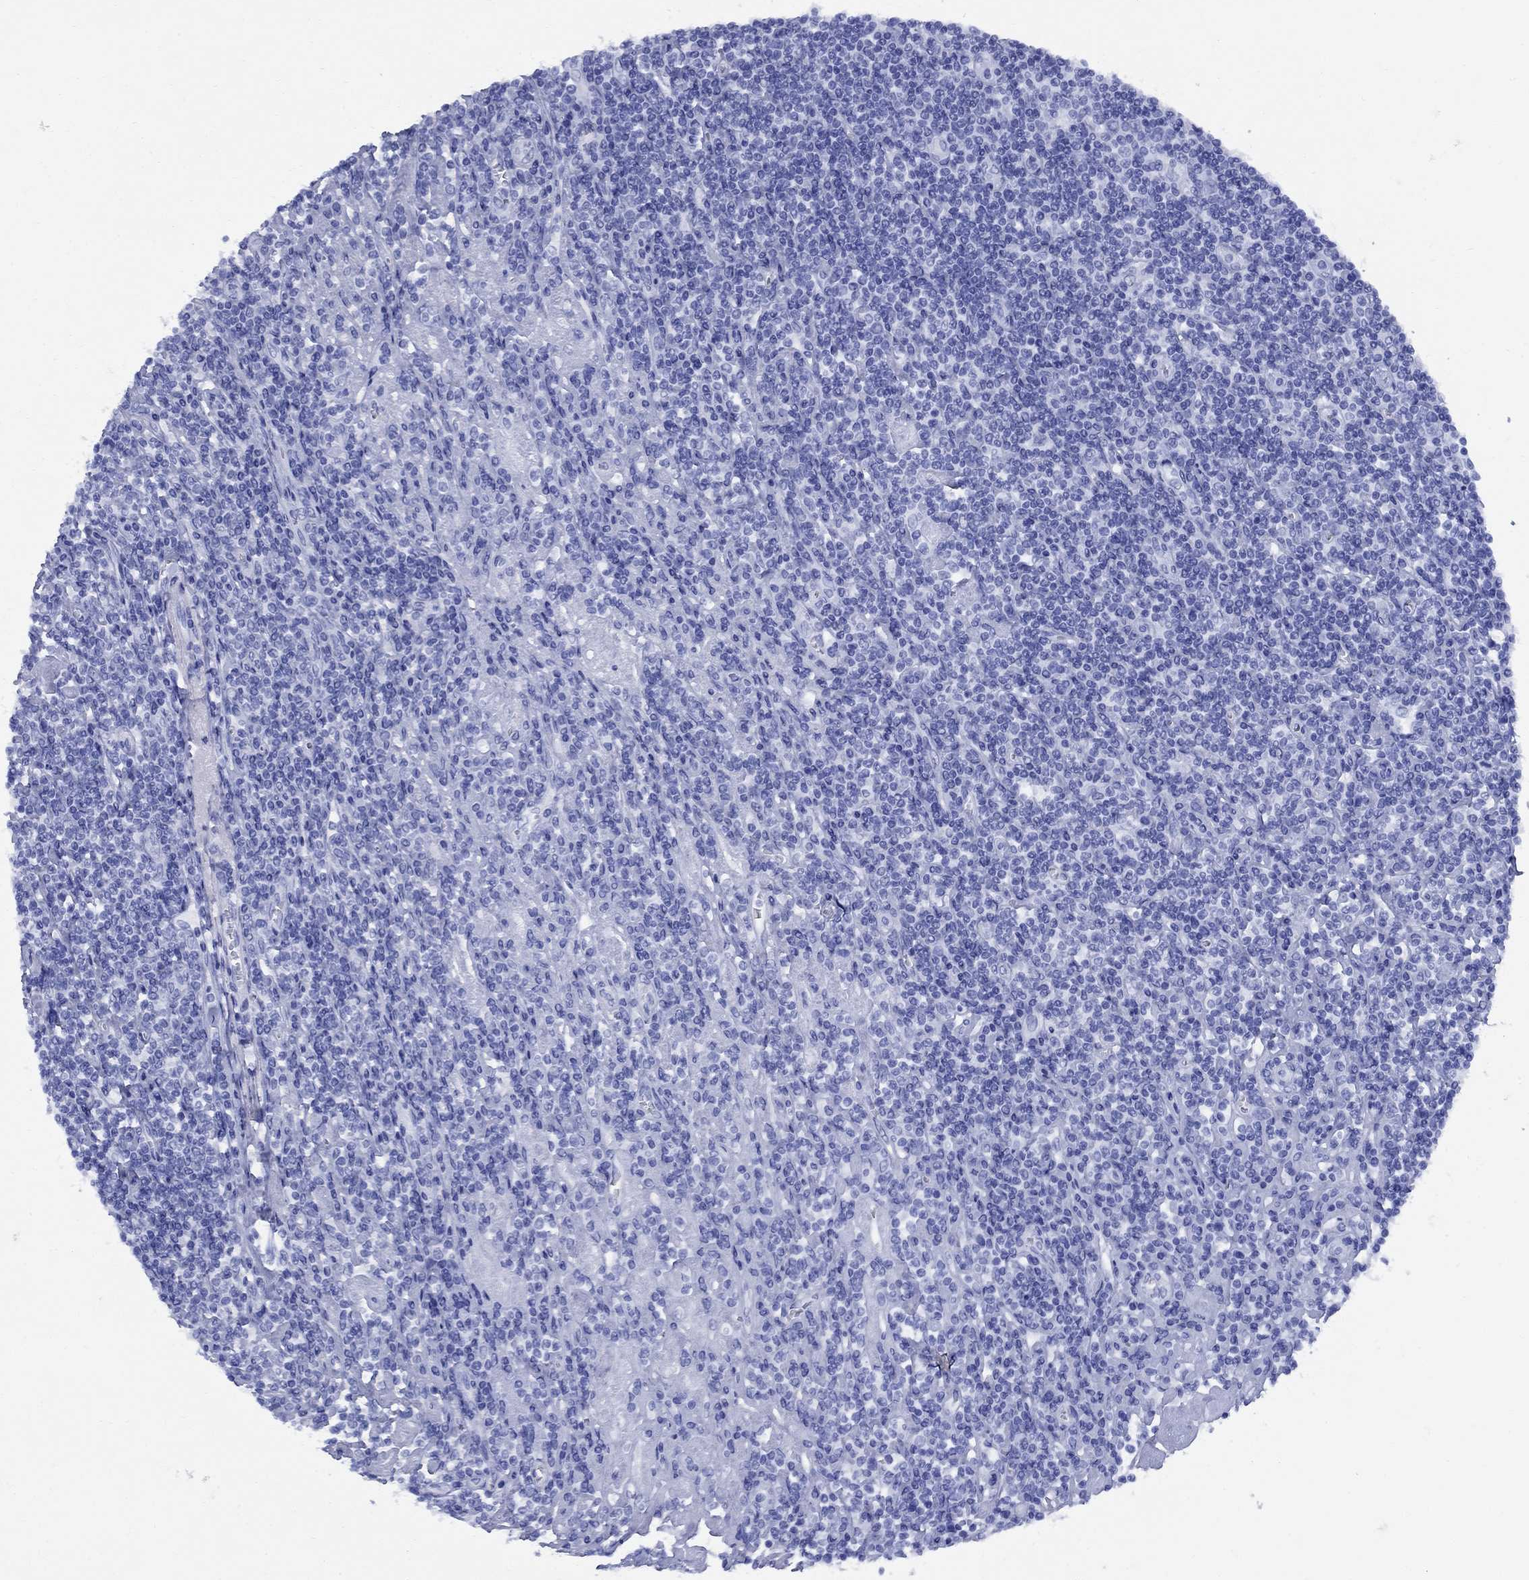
{"staining": {"intensity": "negative", "quantity": "none", "location": "none"}, "tissue": "lymphoma", "cell_type": "Tumor cells", "image_type": "cancer", "snomed": [{"axis": "morphology", "description": "Hodgkin's disease, NOS"}, {"axis": "topography", "description": "Lymph node"}], "caption": "High power microscopy photomicrograph of an IHC photomicrograph of Hodgkin's disease, revealing no significant expression in tumor cells. Brightfield microscopy of IHC stained with DAB (3,3'-diaminobenzidine) (brown) and hematoxylin (blue), captured at high magnification.", "gene": "SMCP", "patient": {"sex": "male", "age": 40}}